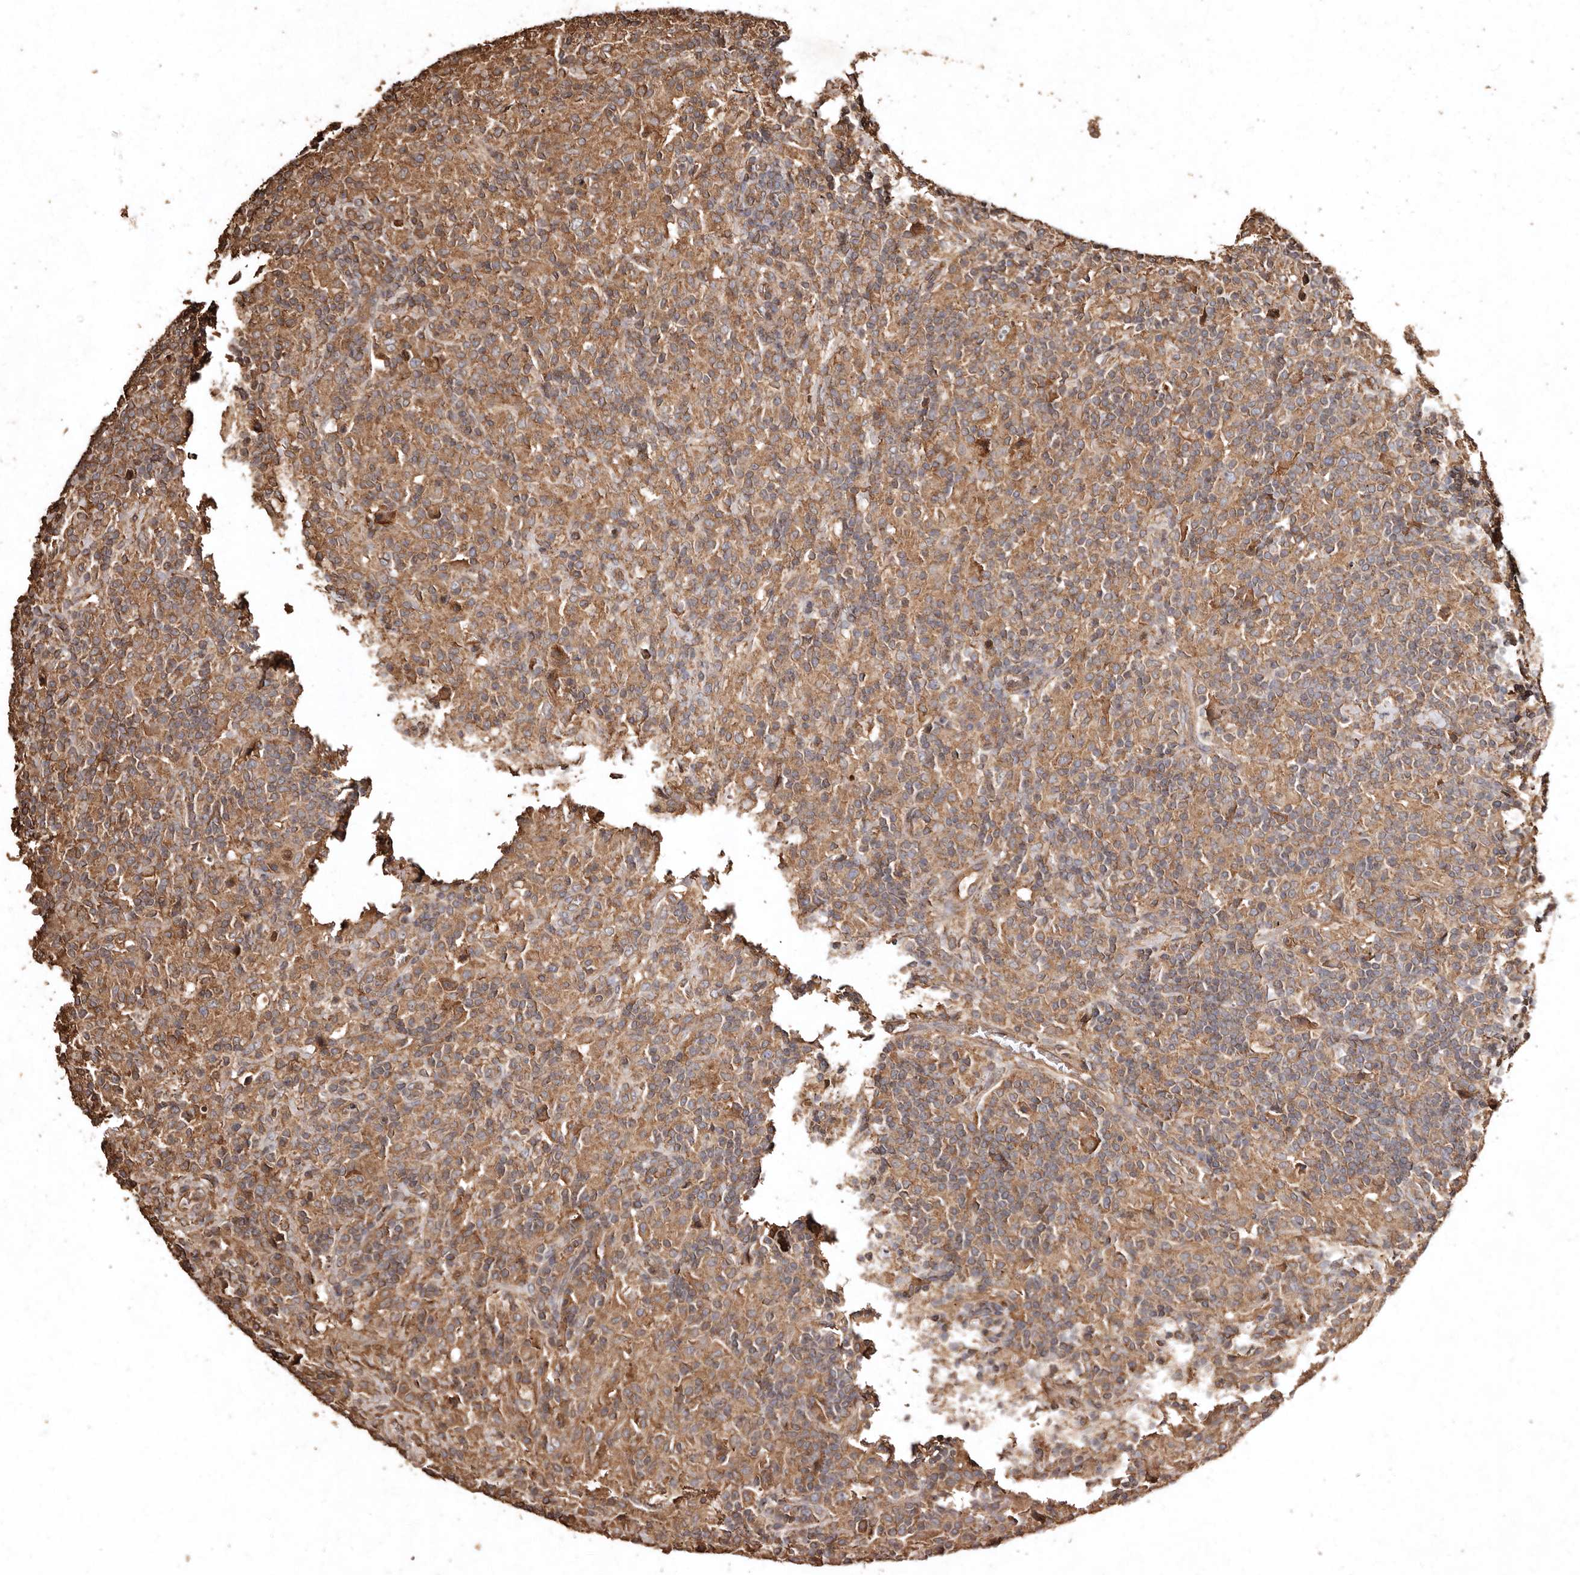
{"staining": {"intensity": "moderate", "quantity": "25%-75%", "location": "cytoplasmic/membranous"}, "tissue": "lymphoma", "cell_type": "Tumor cells", "image_type": "cancer", "snomed": [{"axis": "morphology", "description": "Hodgkin's disease, NOS"}, {"axis": "topography", "description": "Lymph node"}], "caption": "Moderate cytoplasmic/membranous positivity is identified in approximately 25%-75% of tumor cells in lymphoma.", "gene": "FARS2", "patient": {"sex": "male", "age": 70}}